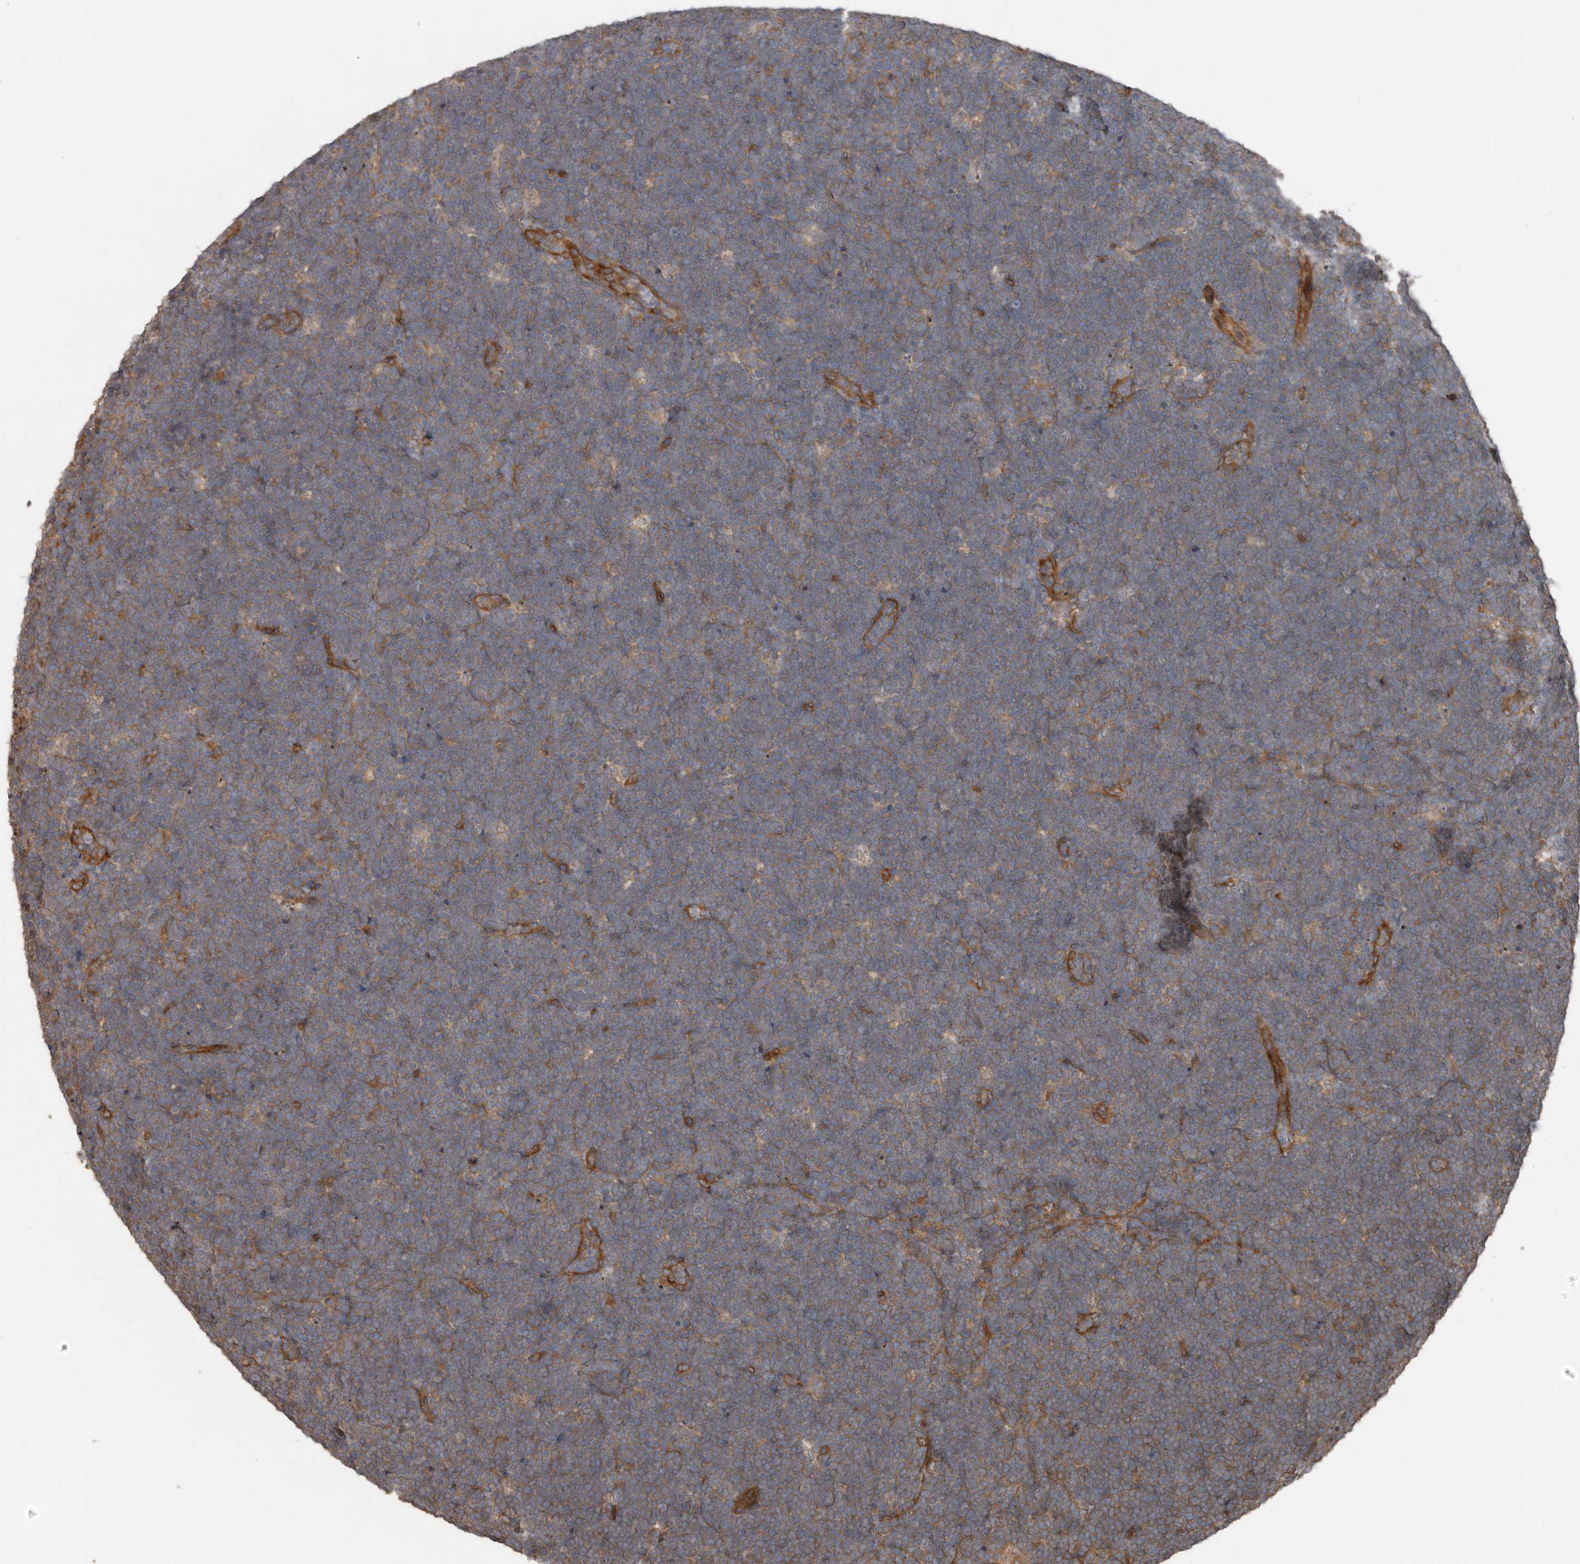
{"staining": {"intensity": "weak", "quantity": ">75%", "location": "cytoplasmic/membranous"}, "tissue": "lymphoma", "cell_type": "Tumor cells", "image_type": "cancer", "snomed": [{"axis": "morphology", "description": "Malignant lymphoma, non-Hodgkin's type, High grade"}, {"axis": "topography", "description": "Lymph node"}], "caption": "High-grade malignant lymphoma, non-Hodgkin's type stained for a protein reveals weak cytoplasmic/membranous positivity in tumor cells.", "gene": "EXOC3L1", "patient": {"sex": "male", "age": 13}}